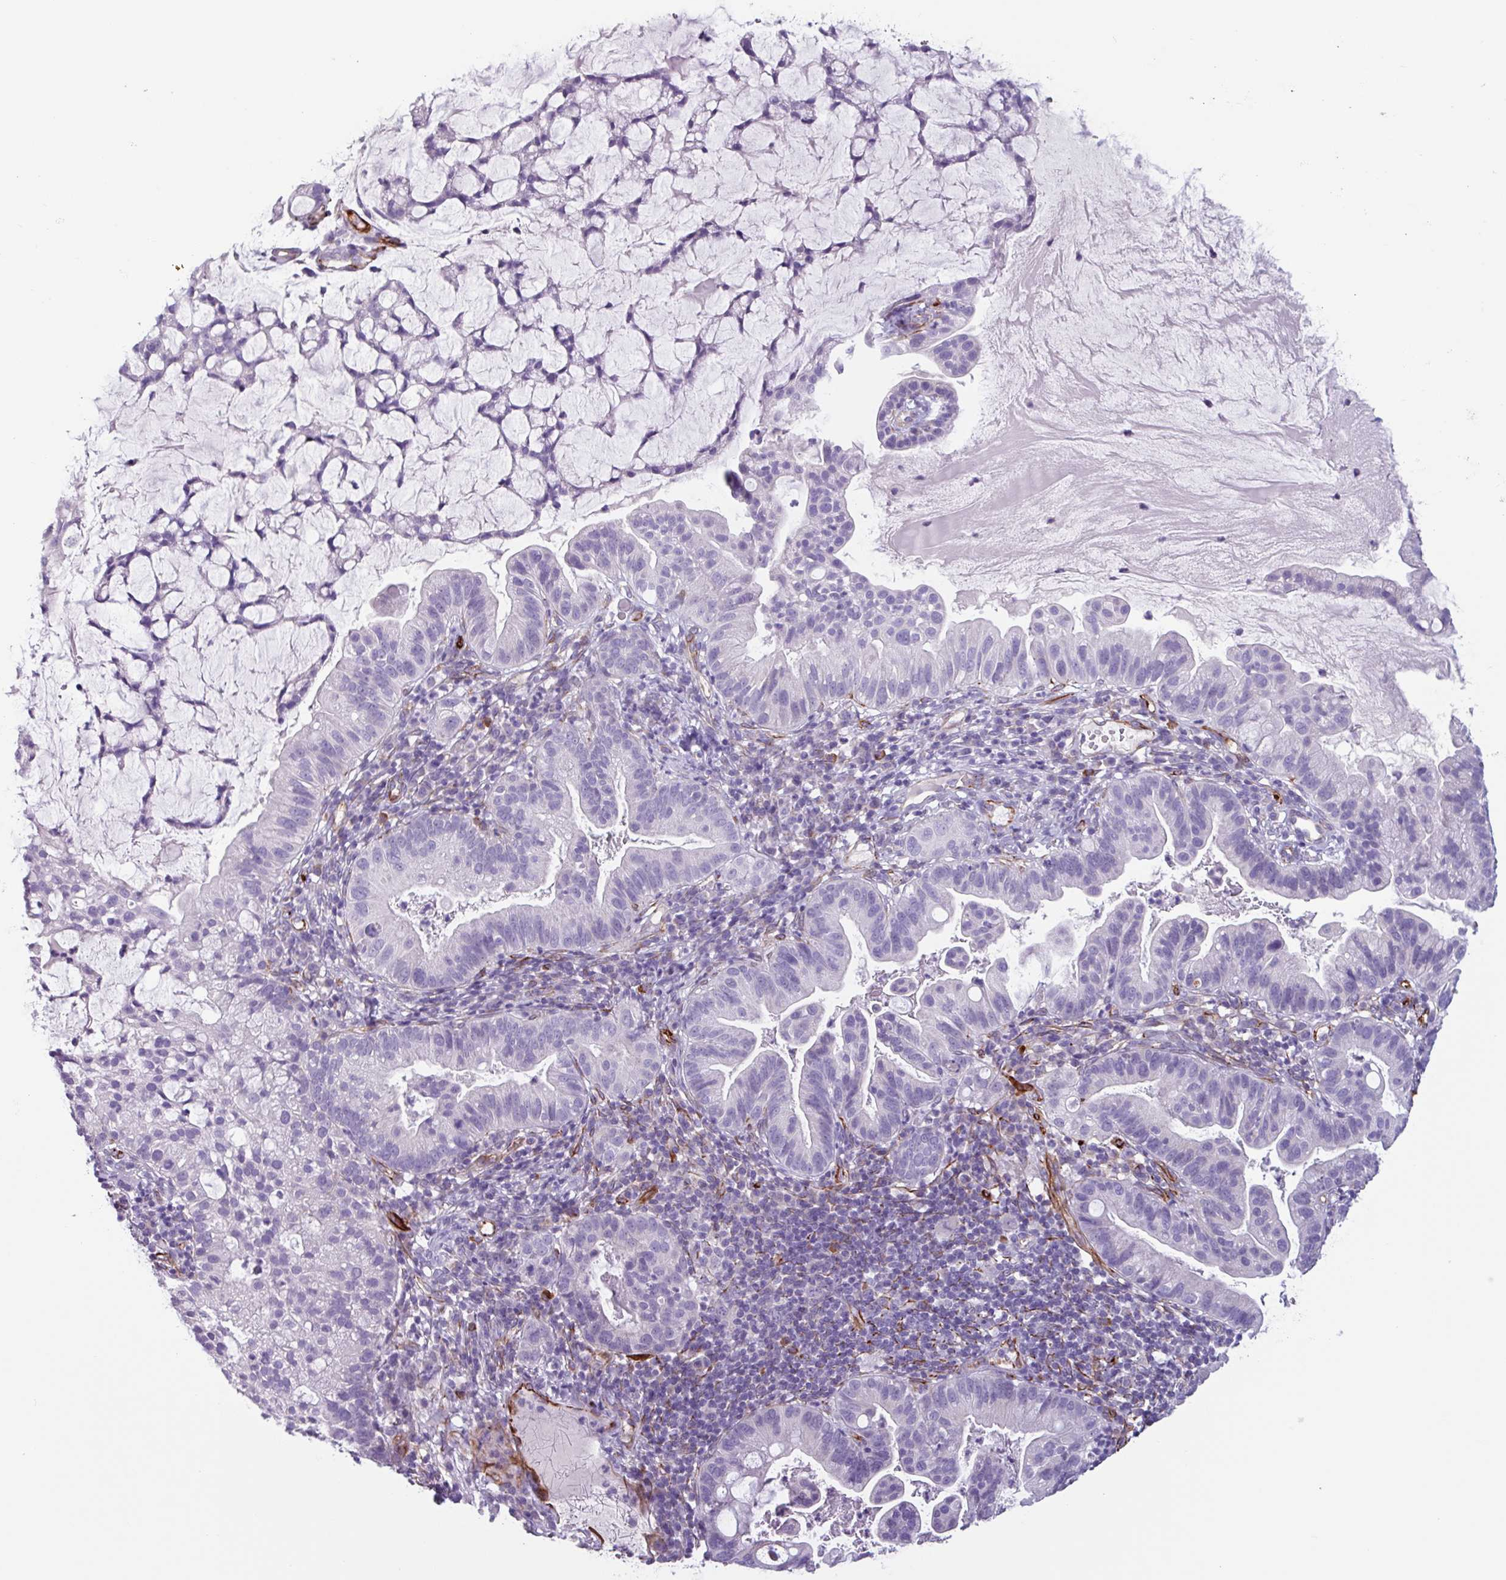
{"staining": {"intensity": "negative", "quantity": "none", "location": "none"}, "tissue": "cervical cancer", "cell_type": "Tumor cells", "image_type": "cancer", "snomed": [{"axis": "morphology", "description": "Adenocarcinoma, NOS"}, {"axis": "topography", "description": "Cervix"}], "caption": "Immunohistochemistry (IHC) of adenocarcinoma (cervical) reveals no expression in tumor cells.", "gene": "BTD", "patient": {"sex": "female", "age": 41}}